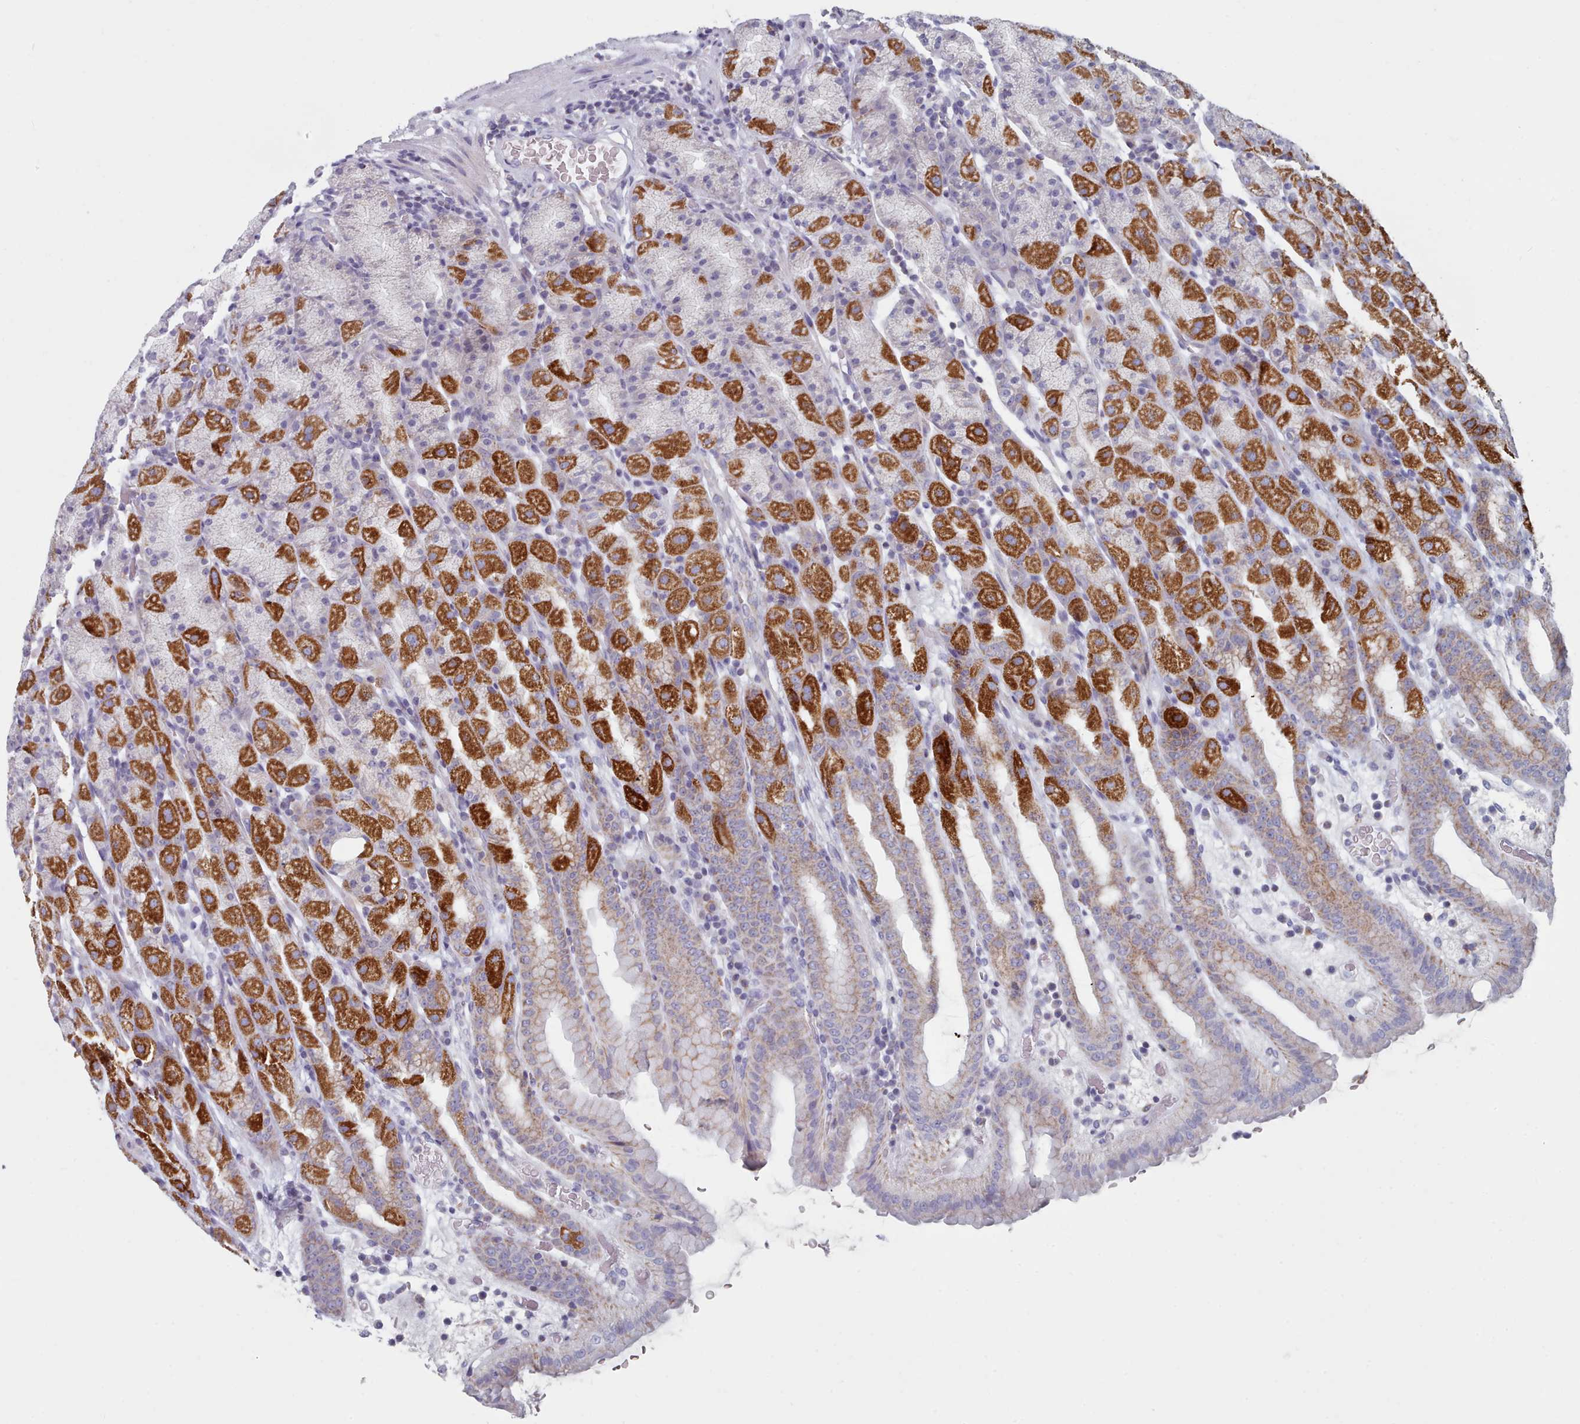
{"staining": {"intensity": "strong", "quantity": "25%-75%", "location": "cytoplasmic/membranous"}, "tissue": "stomach", "cell_type": "Glandular cells", "image_type": "normal", "snomed": [{"axis": "morphology", "description": "Normal tissue, NOS"}, {"axis": "topography", "description": "Stomach, upper"}], "caption": "A brown stain highlights strong cytoplasmic/membranous staining of a protein in glandular cells of normal human stomach. (DAB IHC with brightfield microscopy, high magnification).", "gene": "FAM170B", "patient": {"sex": "male", "age": 68}}